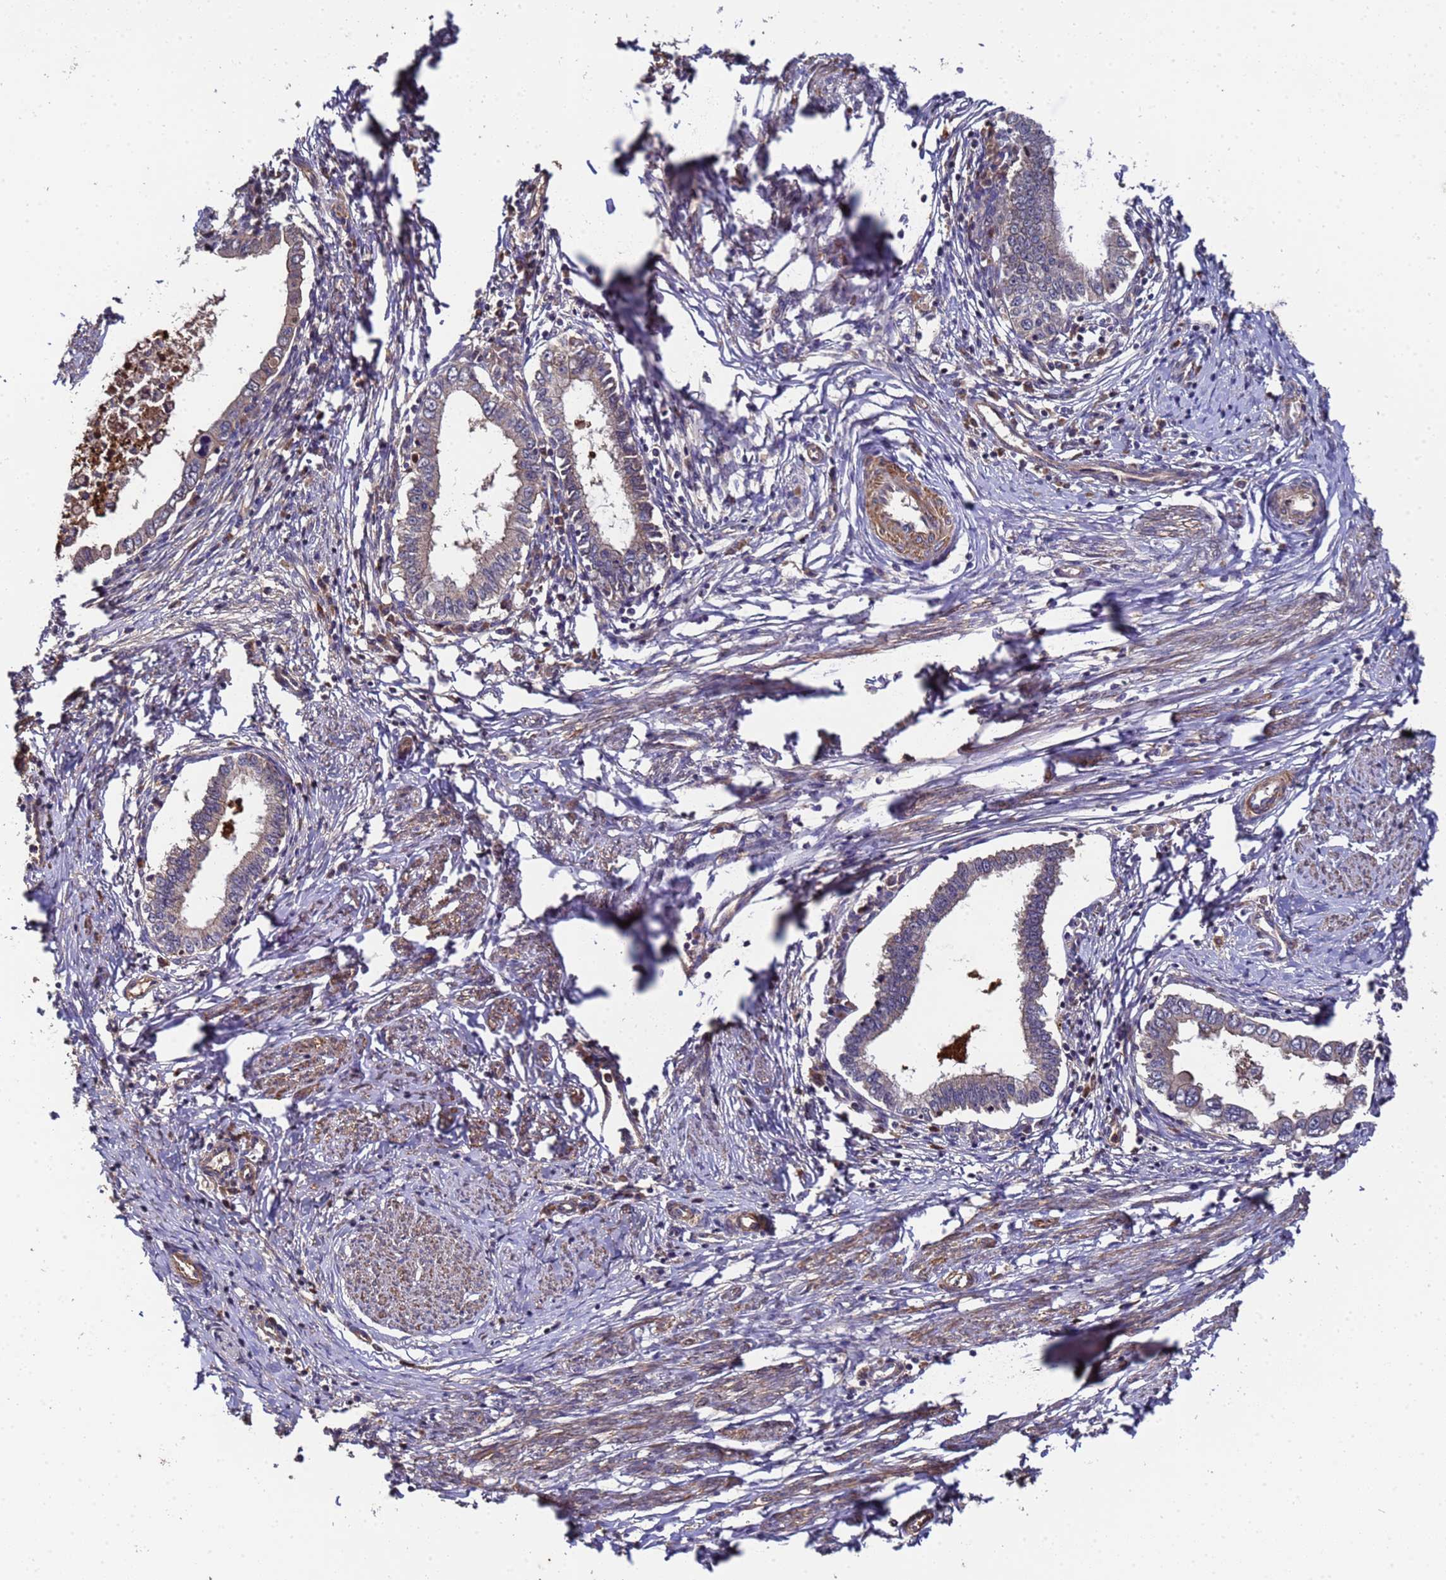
{"staining": {"intensity": "weak", "quantity": "25%-75%", "location": "cytoplasmic/membranous"}, "tissue": "cervical cancer", "cell_type": "Tumor cells", "image_type": "cancer", "snomed": [{"axis": "morphology", "description": "Adenocarcinoma, NOS"}, {"axis": "topography", "description": "Cervix"}], "caption": "IHC histopathology image of neoplastic tissue: human cervical cancer stained using immunohistochemistry (IHC) demonstrates low levels of weak protein expression localized specifically in the cytoplasmic/membranous of tumor cells, appearing as a cytoplasmic/membranous brown color.", "gene": "GSTCD", "patient": {"sex": "female", "age": 36}}